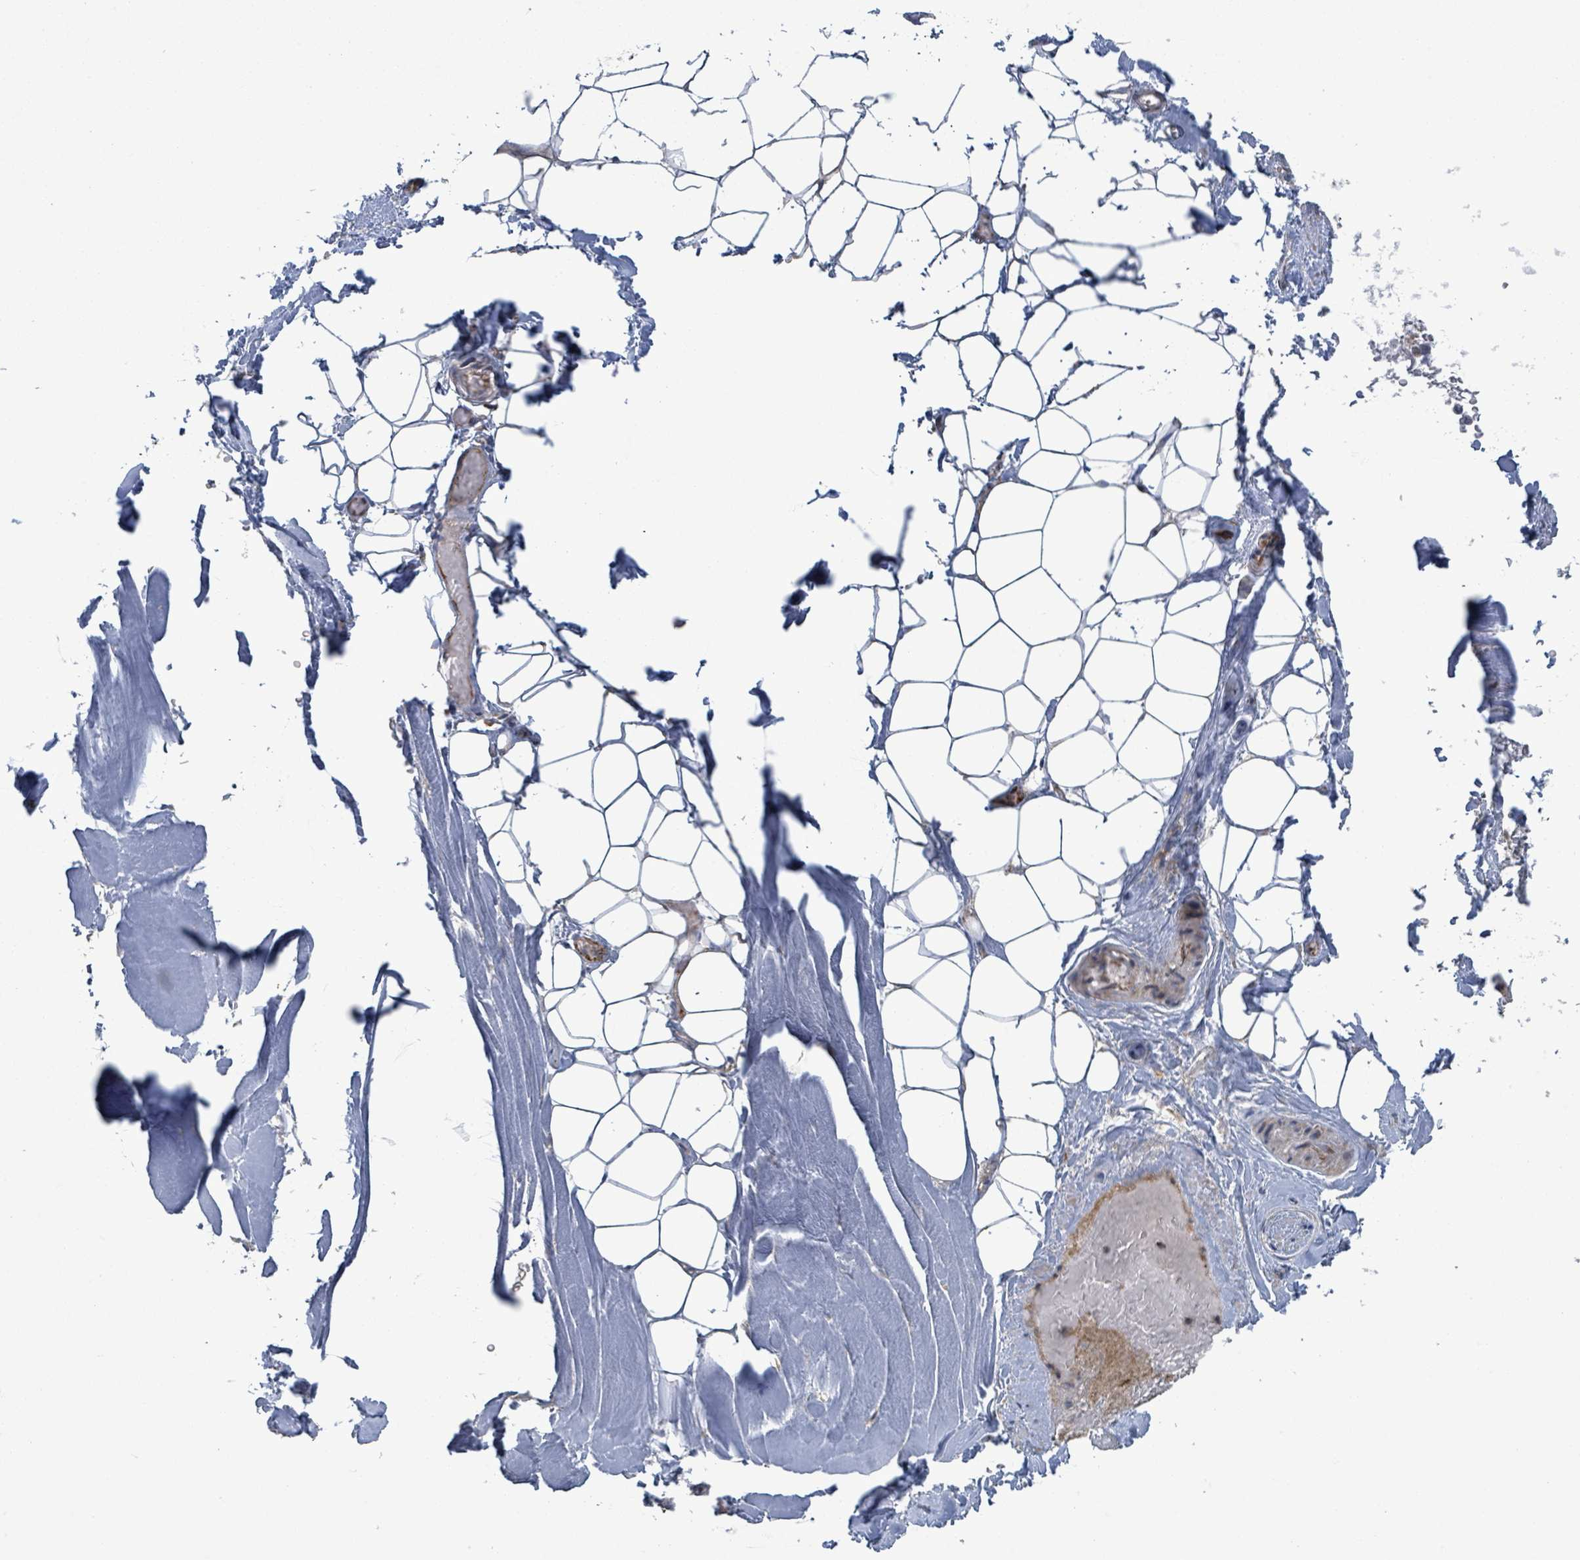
{"staining": {"intensity": "negative", "quantity": "none", "location": "none"}, "tissue": "adipose tissue", "cell_type": "Adipocytes", "image_type": "normal", "snomed": [{"axis": "morphology", "description": "Normal tissue, NOS"}, {"axis": "topography", "description": "Peripheral nerve tissue"}], "caption": "Immunohistochemical staining of benign human adipose tissue reveals no significant expression in adipocytes. (DAB (3,3'-diaminobenzidine) IHC visualized using brightfield microscopy, high magnification).", "gene": "NOMO1", "patient": {"sex": "male", "age": 74}}